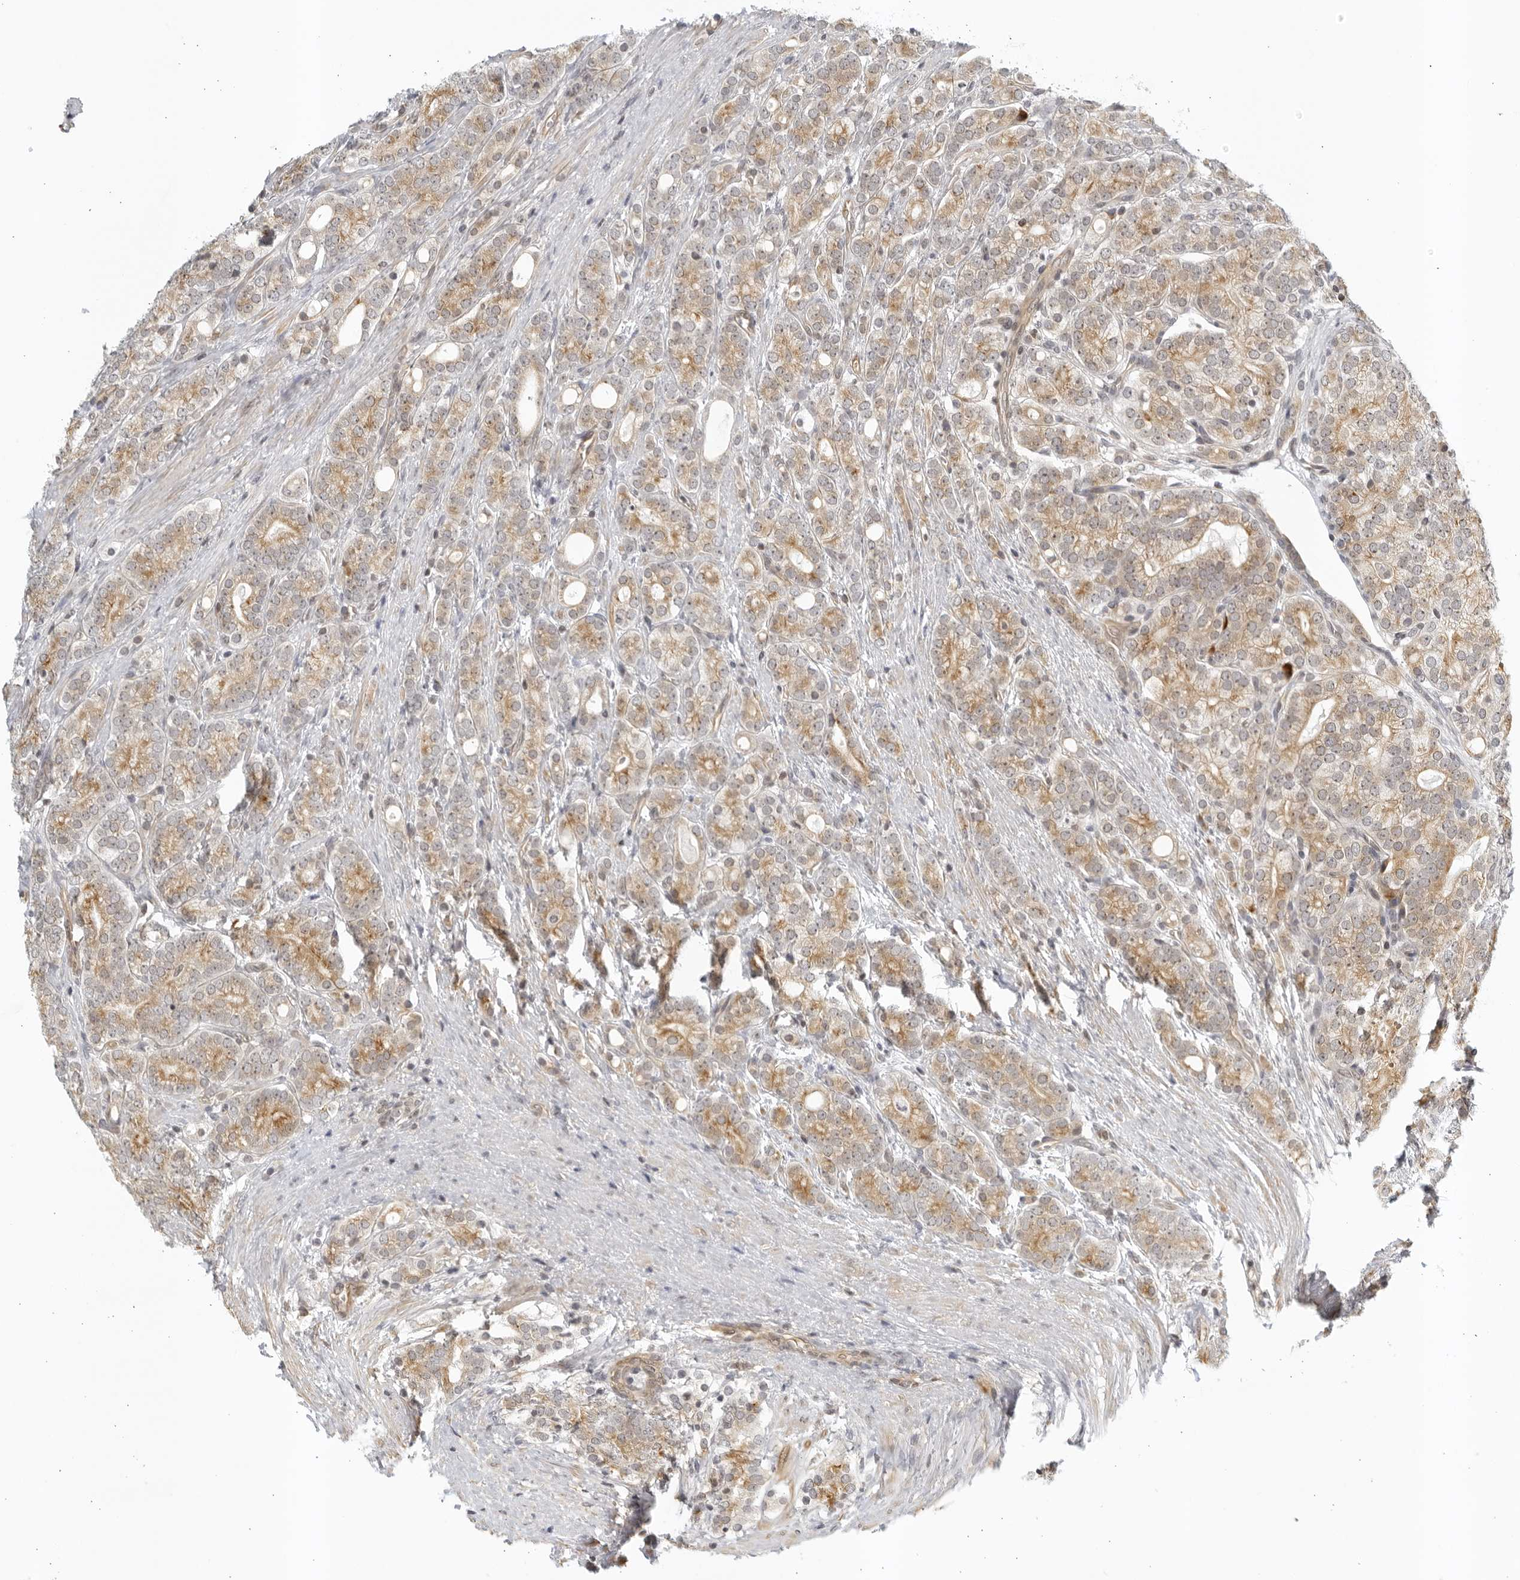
{"staining": {"intensity": "moderate", "quantity": ">75%", "location": "cytoplasmic/membranous"}, "tissue": "prostate cancer", "cell_type": "Tumor cells", "image_type": "cancer", "snomed": [{"axis": "morphology", "description": "Adenocarcinoma, High grade"}, {"axis": "topography", "description": "Prostate"}], "caption": "Human high-grade adenocarcinoma (prostate) stained for a protein (brown) displays moderate cytoplasmic/membranous positive staining in approximately >75% of tumor cells.", "gene": "SERTAD4", "patient": {"sex": "male", "age": 57}}